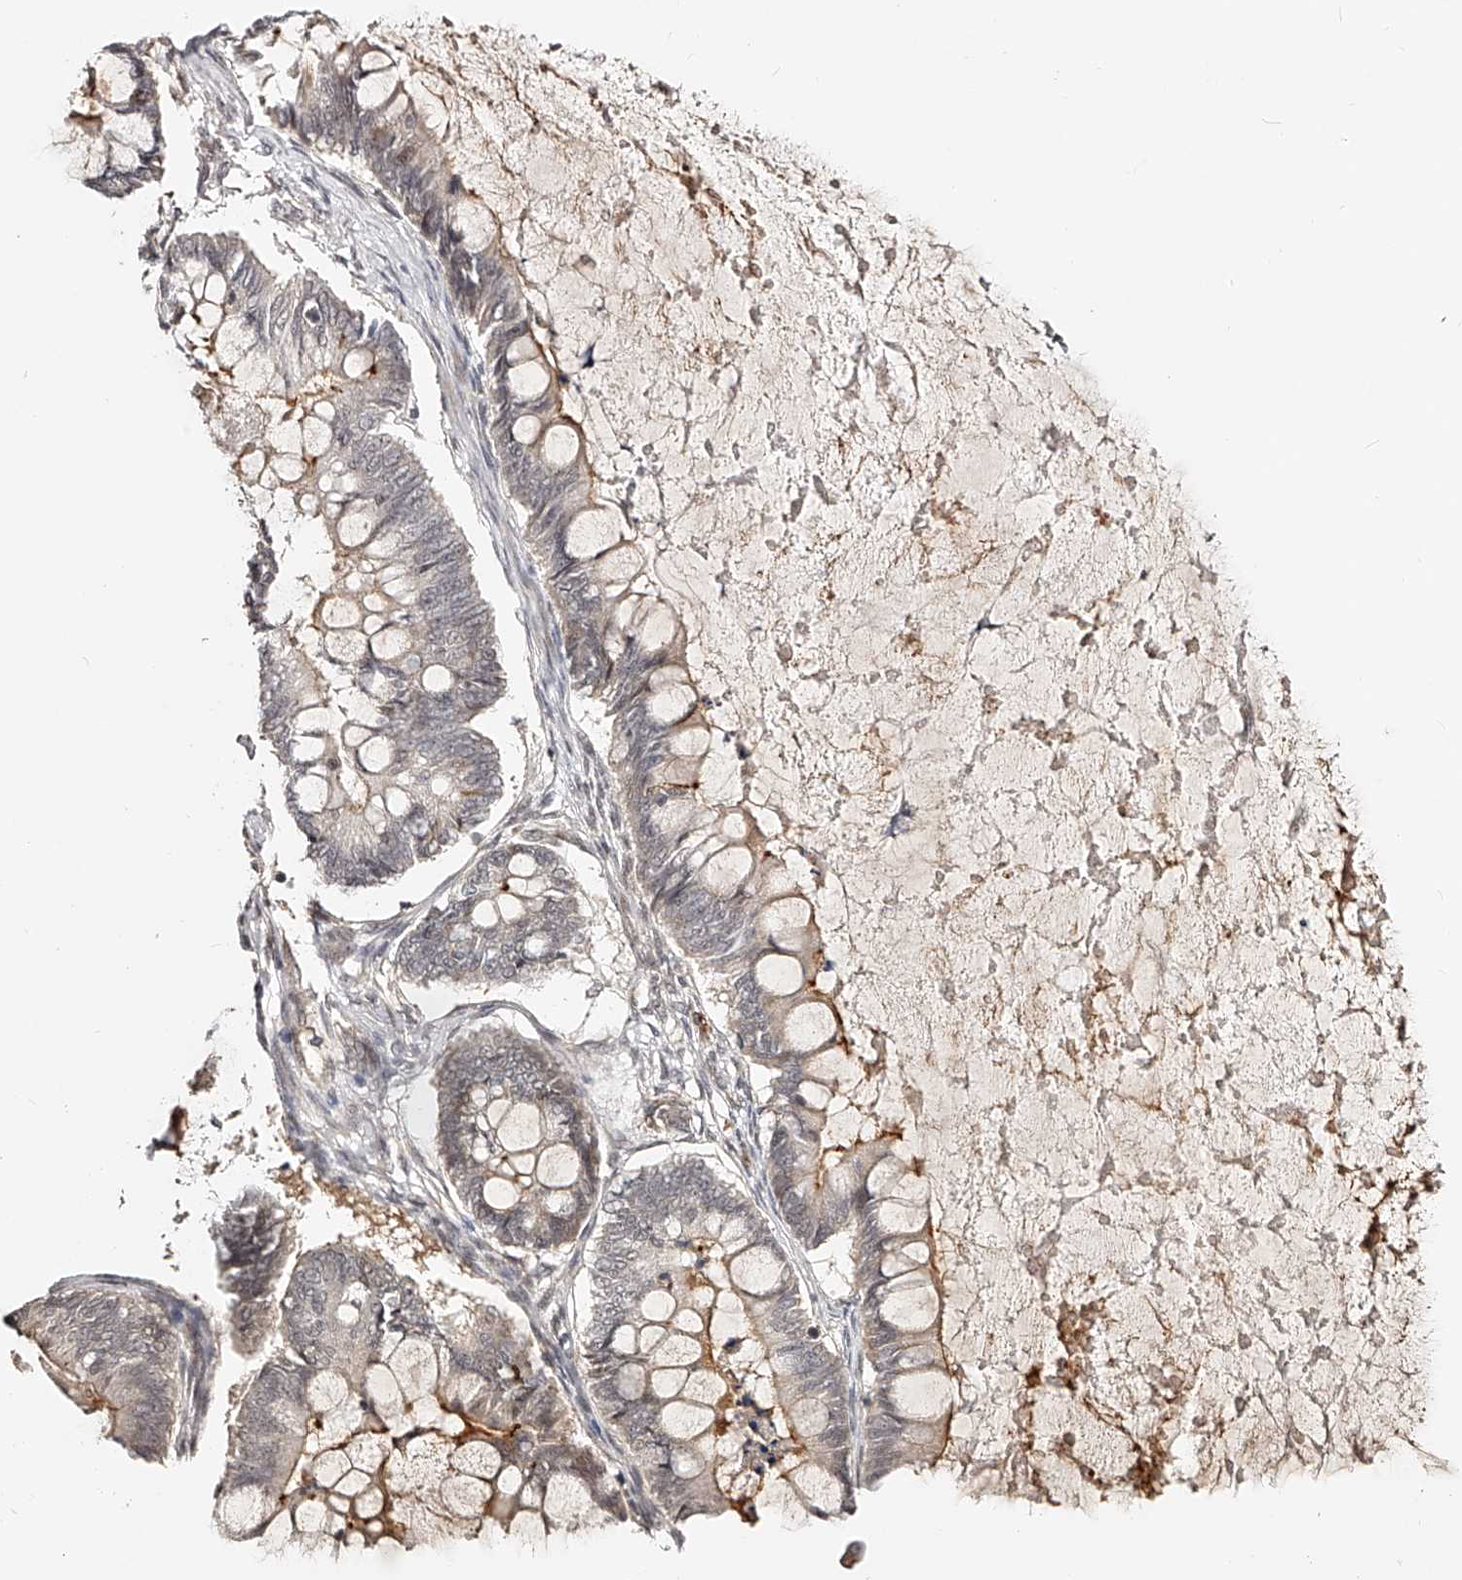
{"staining": {"intensity": "moderate", "quantity": "<25%", "location": "cytoplasmic/membranous"}, "tissue": "ovarian cancer", "cell_type": "Tumor cells", "image_type": "cancer", "snomed": [{"axis": "morphology", "description": "Cystadenocarcinoma, mucinous, NOS"}, {"axis": "topography", "description": "Ovary"}], "caption": "Immunohistochemistry (IHC) staining of ovarian mucinous cystadenocarcinoma, which demonstrates low levels of moderate cytoplasmic/membranous positivity in about <25% of tumor cells indicating moderate cytoplasmic/membranous protein staining. The staining was performed using DAB (brown) for protein detection and nuclei were counterstained in hematoxylin (blue).", "gene": "ZNF789", "patient": {"sex": "female", "age": 61}}